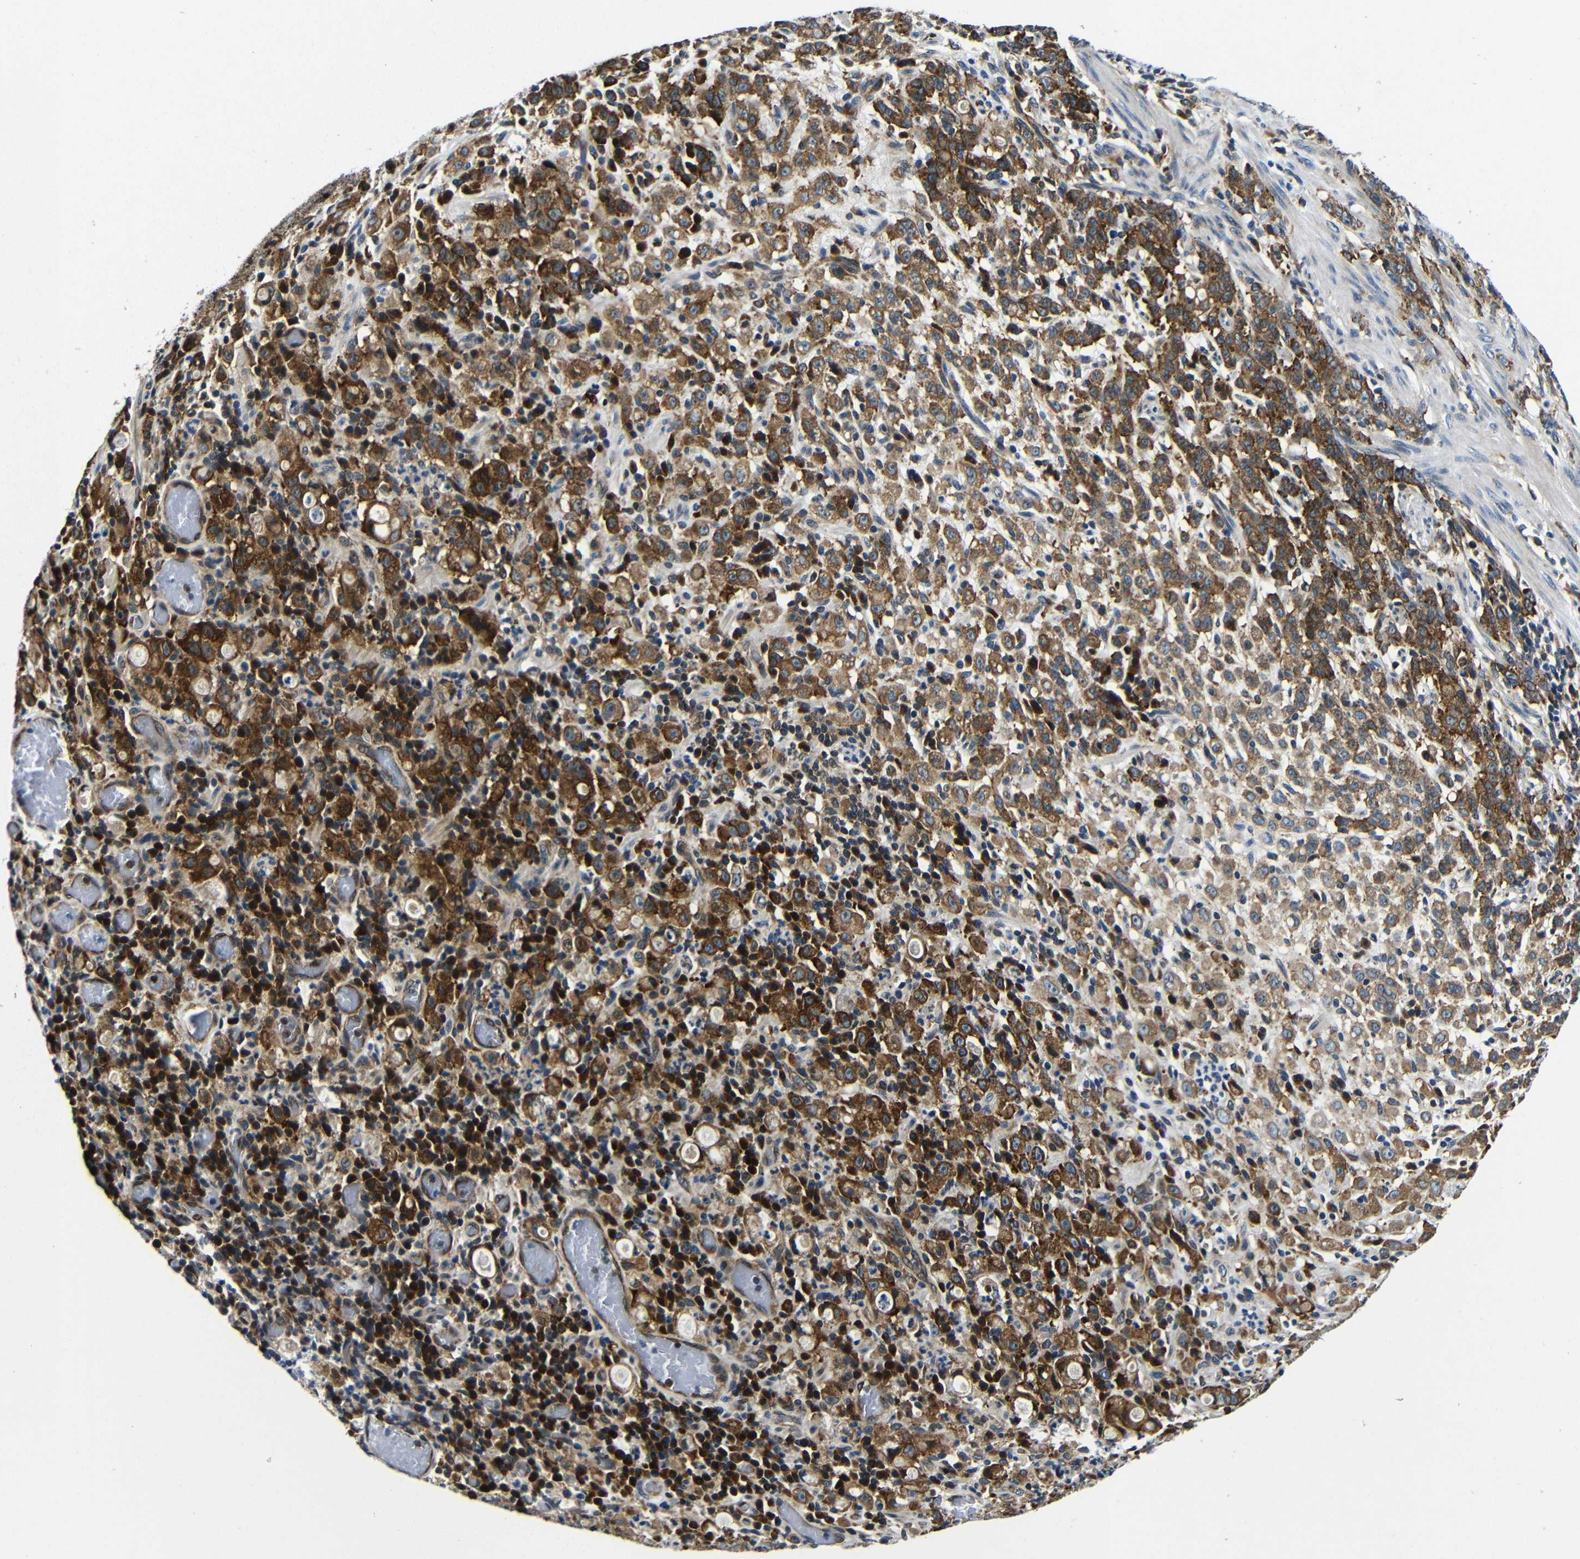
{"staining": {"intensity": "strong", "quantity": ">75%", "location": "cytoplasmic/membranous"}, "tissue": "stomach cancer", "cell_type": "Tumor cells", "image_type": "cancer", "snomed": [{"axis": "morphology", "description": "Adenocarcinoma, NOS"}, {"axis": "topography", "description": "Stomach, lower"}], "caption": "This image reveals immunohistochemistry (IHC) staining of stomach adenocarcinoma, with high strong cytoplasmic/membranous expression in about >75% of tumor cells.", "gene": "ABCE1", "patient": {"sex": "male", "age": 88}}